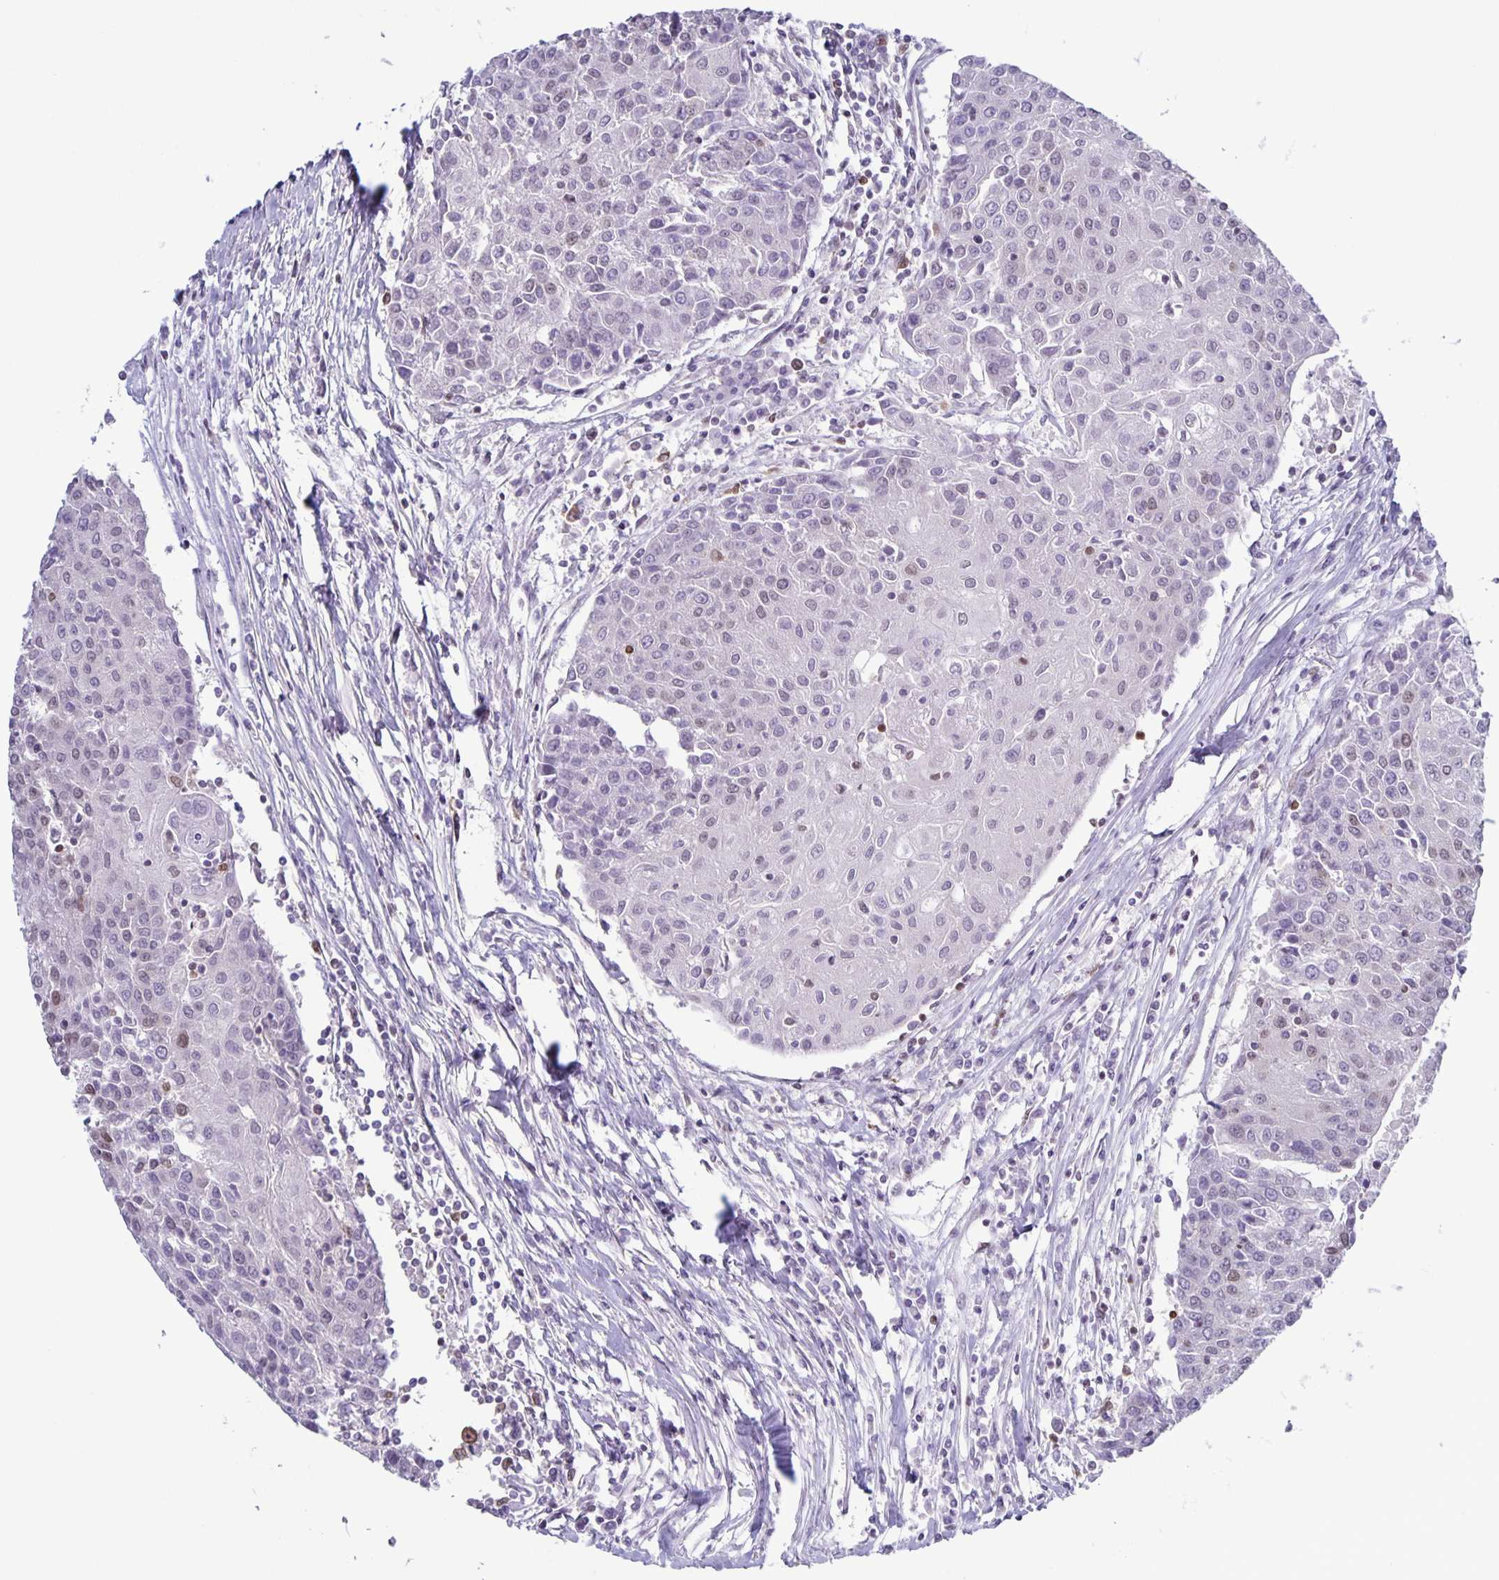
{"staining": {"intensity": "weak", "quantity": "<25%", "location": "nuclear"}, "tissue": "urothelial cancer", "cell_type": "Tumor cells", "image_type": "cancer", "snomed": [{"axis": "morphology", "description": "Urothelial carcinoma, High grade"}, {"axis": "topography", "description": "Urinary bladder"}], "caption": "An image of urothelial cancer stained for a protein shows no brown staining in tumor cells. (DAB (3,3'-diaminobenzidine) IHC with hematoxylin counter stain).", "gene": "JUND", "patient": {"sex": "female", "age": 85}}